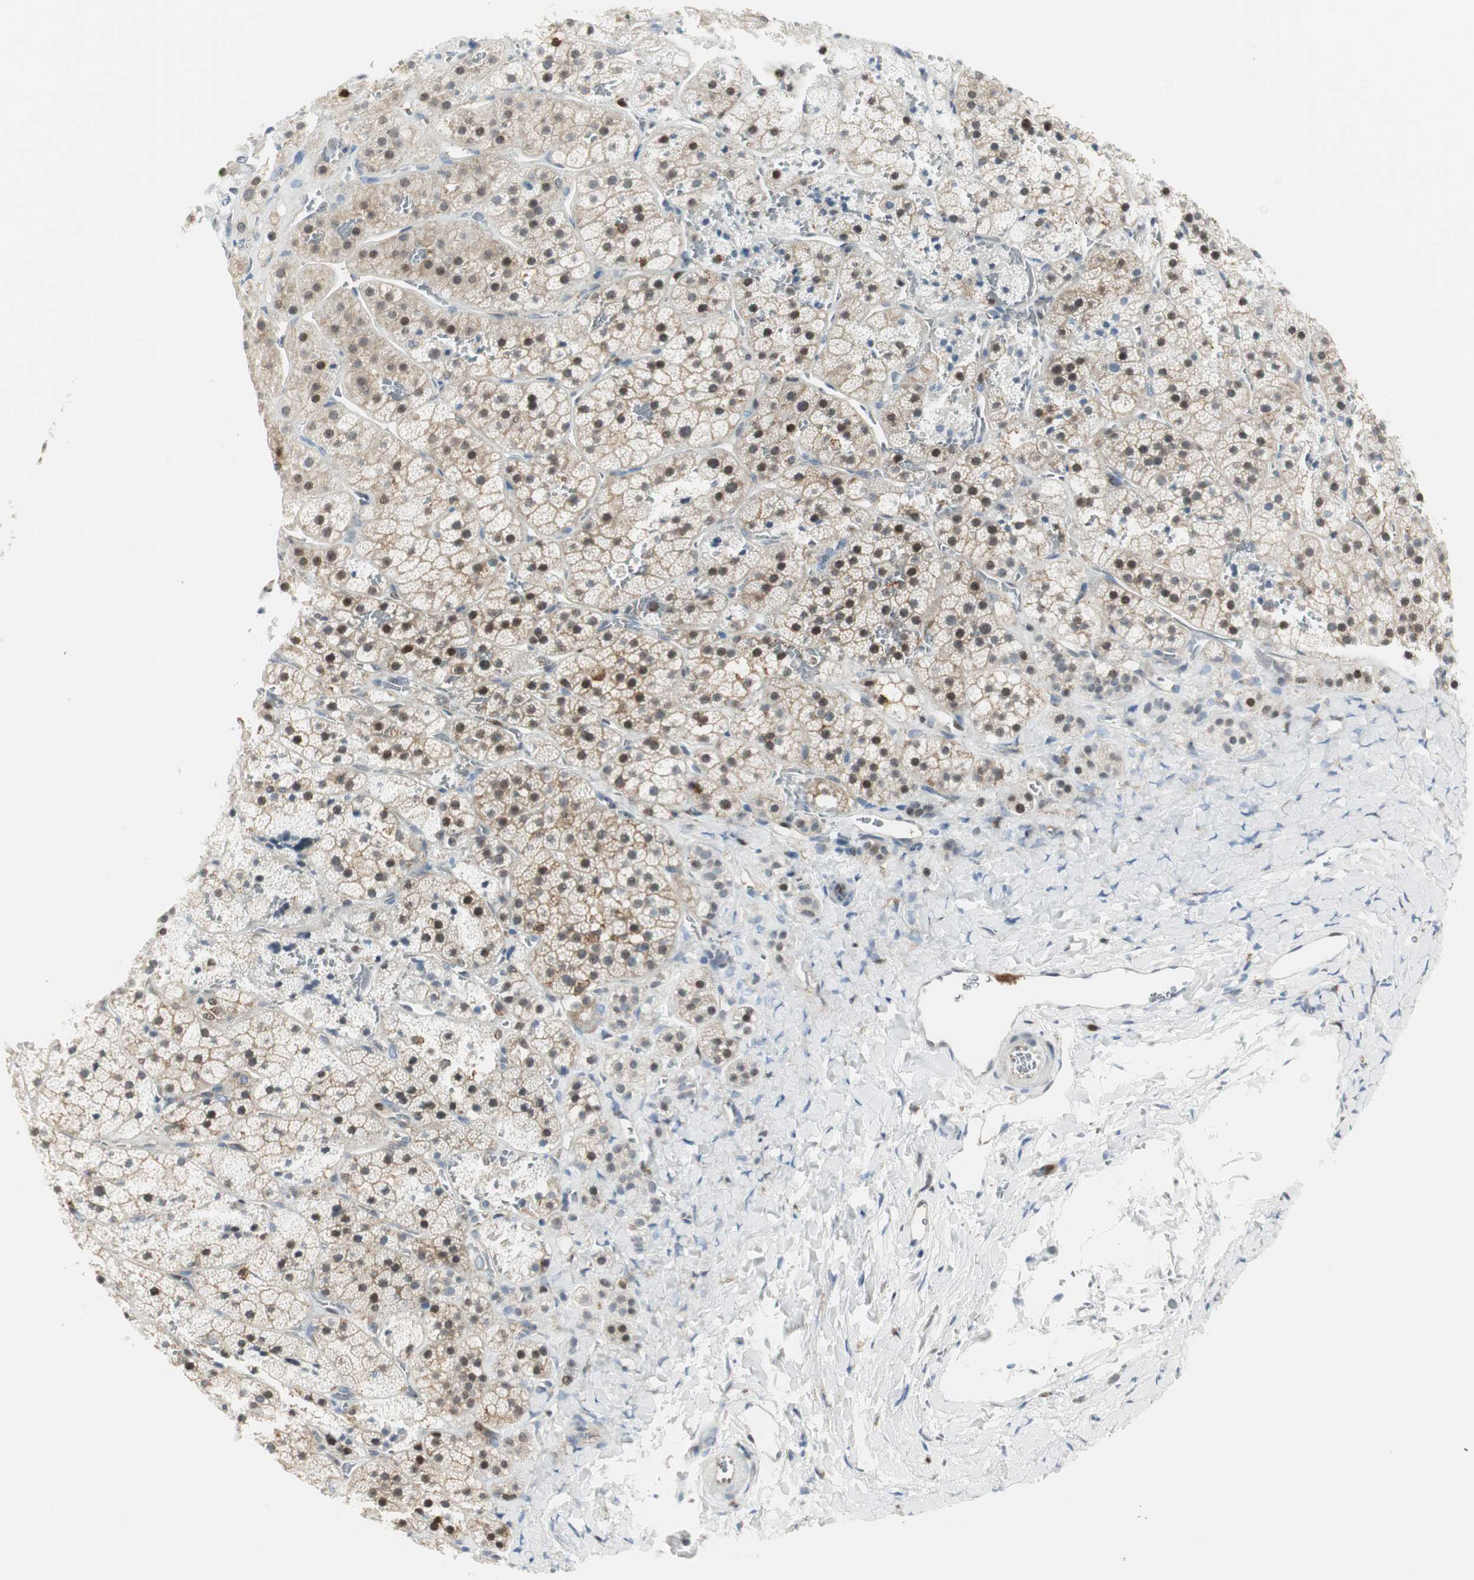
{"staining": {"intensity": "moderate", "quantity": ">75%", "location": "cytoplasmic/membranous,nuclear"}, "tissue": "adrenal gland", "cell_type": "Glandular cells", "image_type": "normal", "snomed": [{"axis": "morphology", "description": "Normal tissue, NOS"}, {"axis": "topography", "description": "Adrenal gland"}], "caption": "A medium amount of moderate cytoplasmic/membranous,nuclear staining is seen in about >75% of glandular cells in normal adrenal gland. (DAB (3,3'-diaminobenzidine) IHC with brightfield microscopy, high magnification).", "gene": "PPP1CA", "patient": {"sex": "female", "age": 44}}